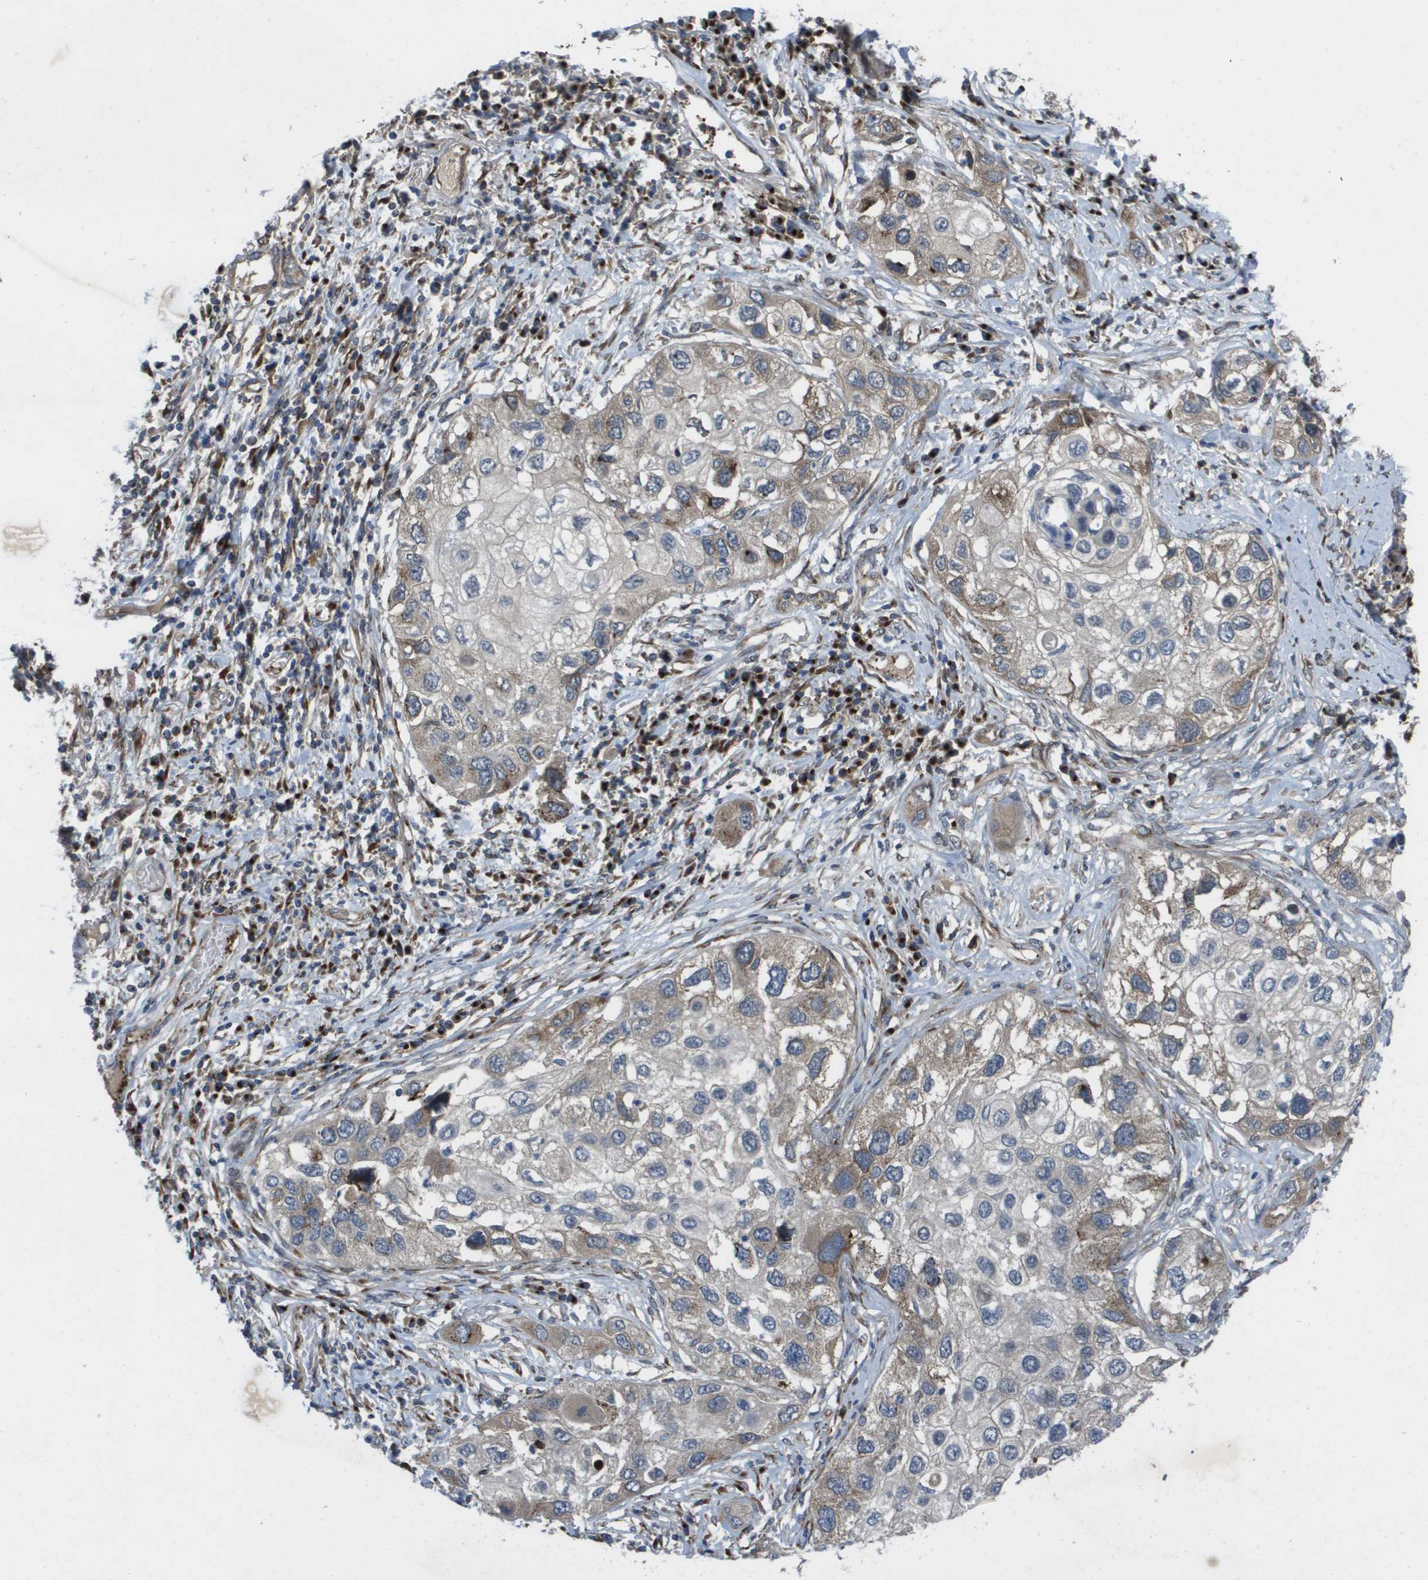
{"staining": {"intensity": "moderate", "quantity": "<25%", "location": "cytoplasmic/membranous"}, "tissue": "lung cancer", "cell_type": "Tumor cells", "image_type": "cancer", "snomed": [{"axis": "morphology", "description": "Squamous cell carcinoma, NOS"}, {"axis": "topography", "description": "Lung"}], "caption": "Squamous cell carcinoma (lung) stained for a protein displays moderate cytoplasmic/membranous positivity in tumor cells. (Stains: DAB (3,3'-diaminobenzidine) in brown, nuclei in blue, Microscopy: brightfield microscopy at high magnification).", "gene": "QSOX2", "patient": {"sex": "male", "age": 71}}